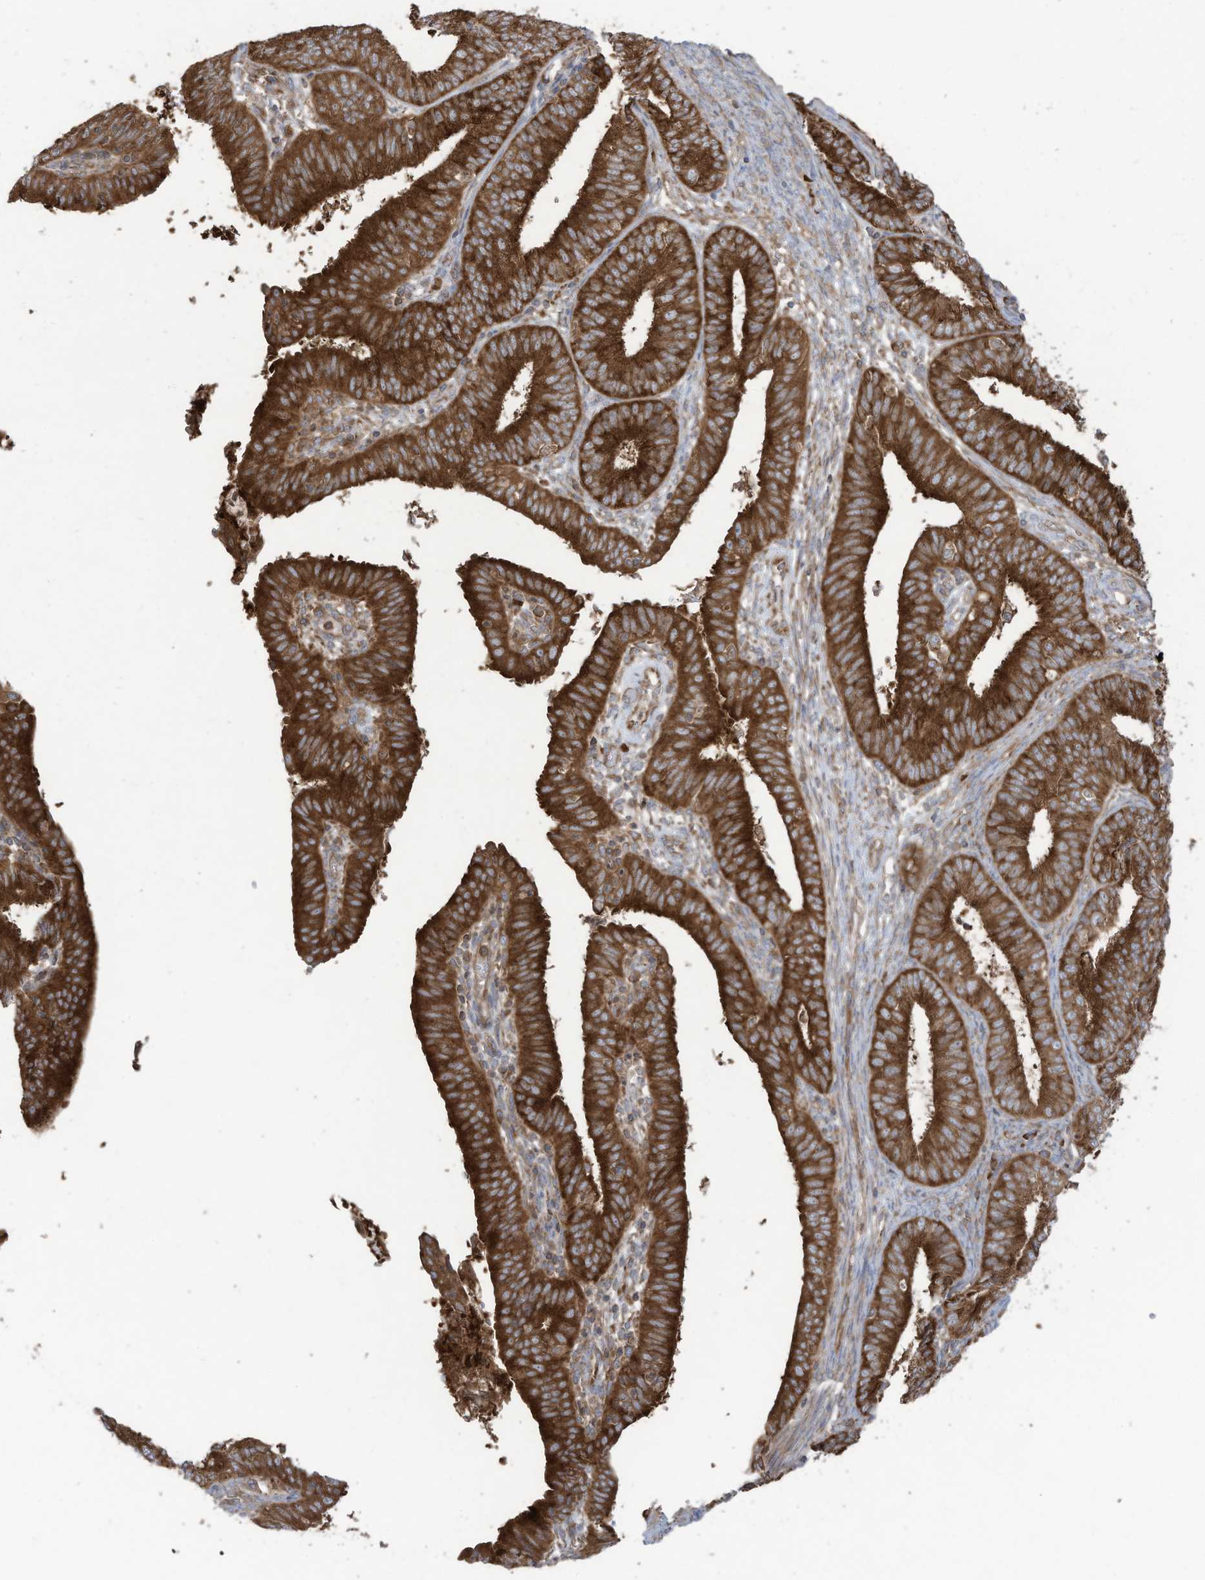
{"staining": {"intensity": "strong", "quantity": ">75%", "location": "cytoplasmic/membranous"}, "tissue": "endometrial cancer", "cell_type": "Tumor cells", "image_type": "cancer", "snomed": [{"axis": "morphology", "description": "Adenocarcinoma, NOS"}, {"axis": "topography", "description": "Endometrium"}], "caption": "Brown immunohistochemical staining in human endometrial cancer (adenocarcinoma) shows strong cytoplasmic/membranous staining in about >75% of tumor cells.", "gene": "OLA1", "patient": {"sex": "female", "age": 51}}